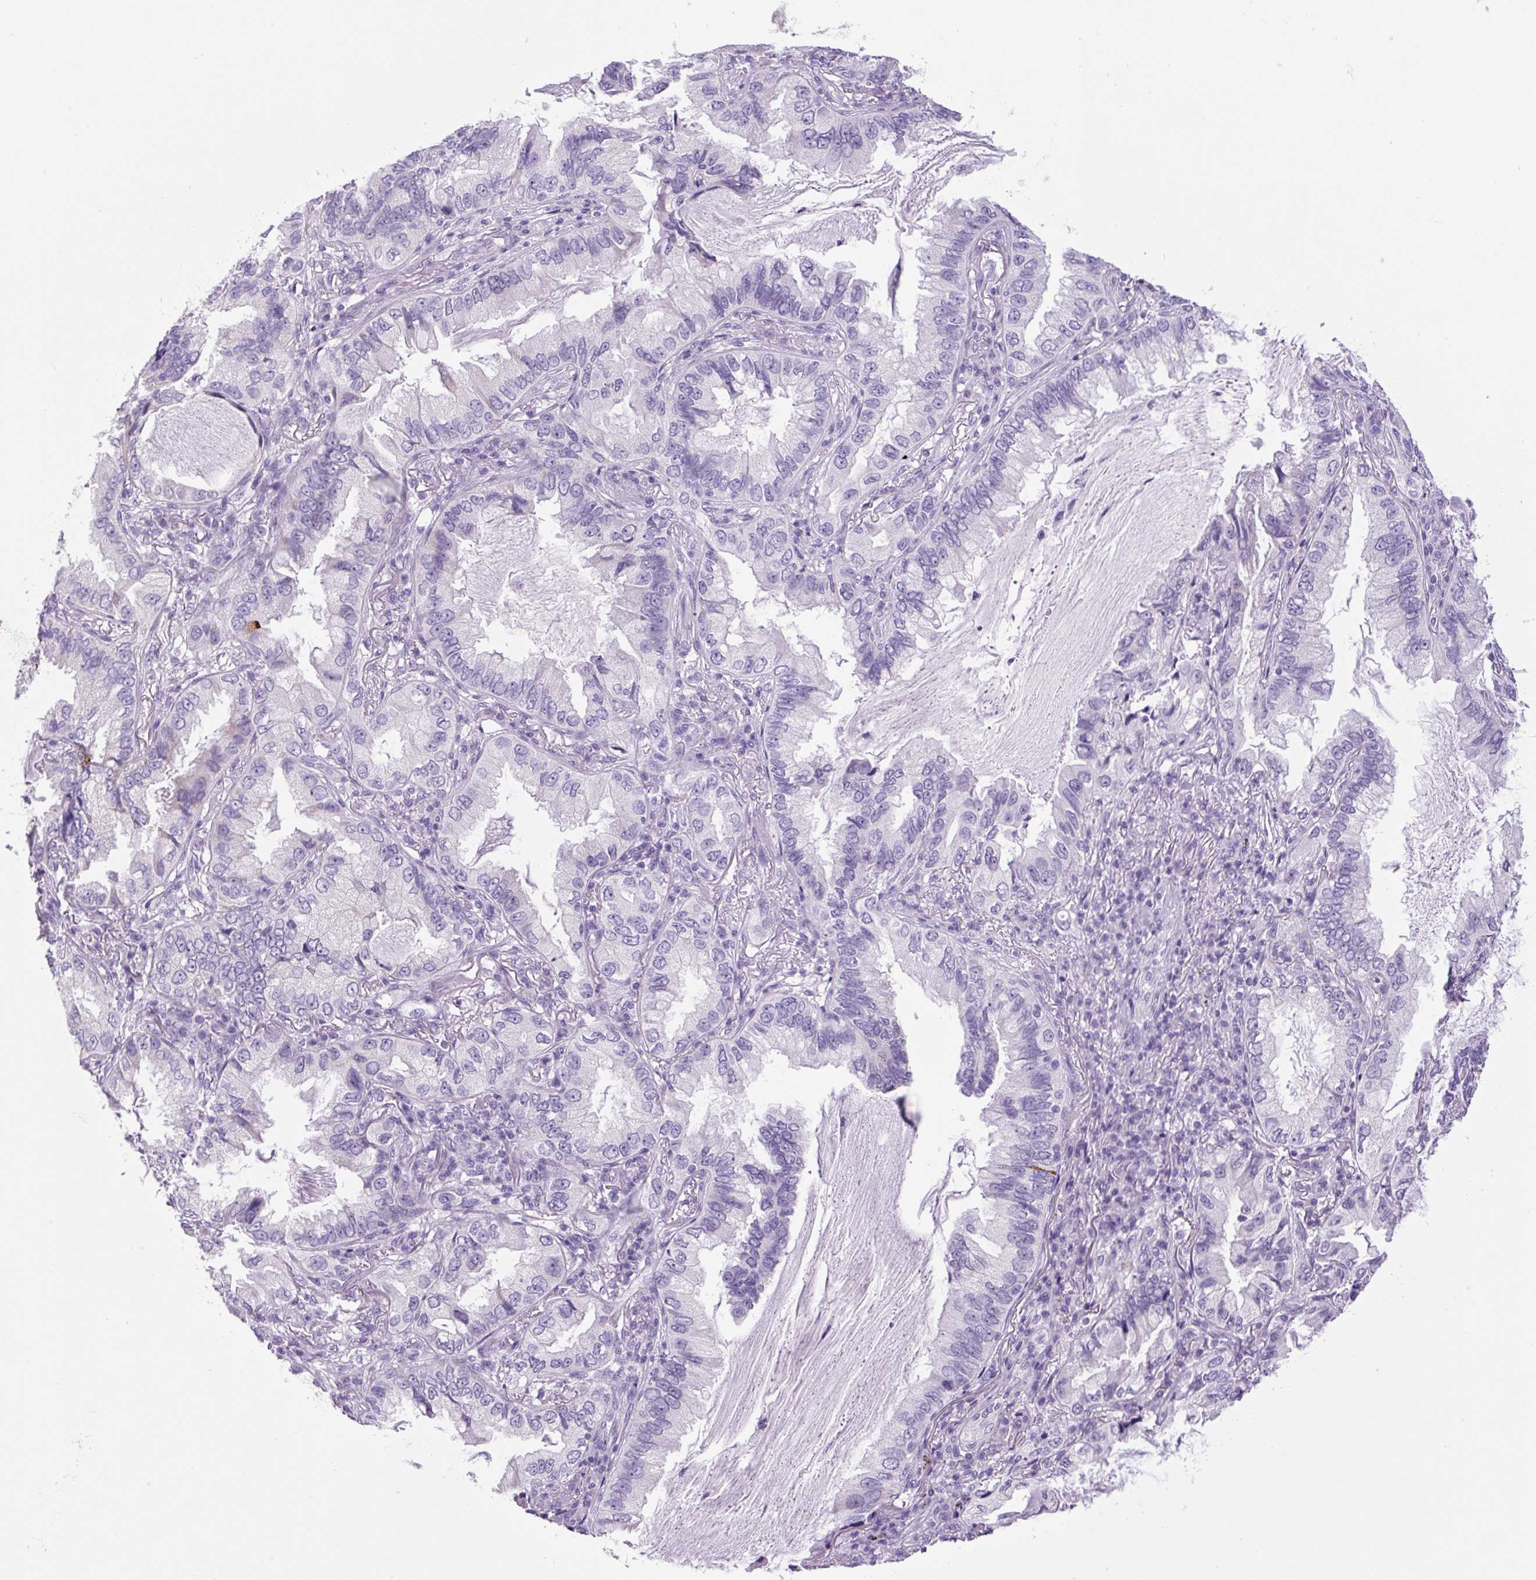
{"staining": {"intensity": "negative", "quantity": "none", "location": "none"}, "tissue": "lung cancer", "cell_type": "Tumor cells", "image_type": "cancer", "snomed": [{"axis": "morphology", "description": "Adenocarcinoma, NOS"}, {"axis": "topography", "description": "Lung"}], "caption": "IHC photomicrograph of neoplastic tissue: human adenocarcinoma (lung) stained with DAB (3,3'-diaminobenzidine) reveals no significant protein staining in tumor cells. (DAB (3,3'-diaminobenzidine) immunohistochemistry visualized using brightfield microscopy, high magnification).", "gene": "CHGA", "patient": {"sex": "female", "age": 69}}